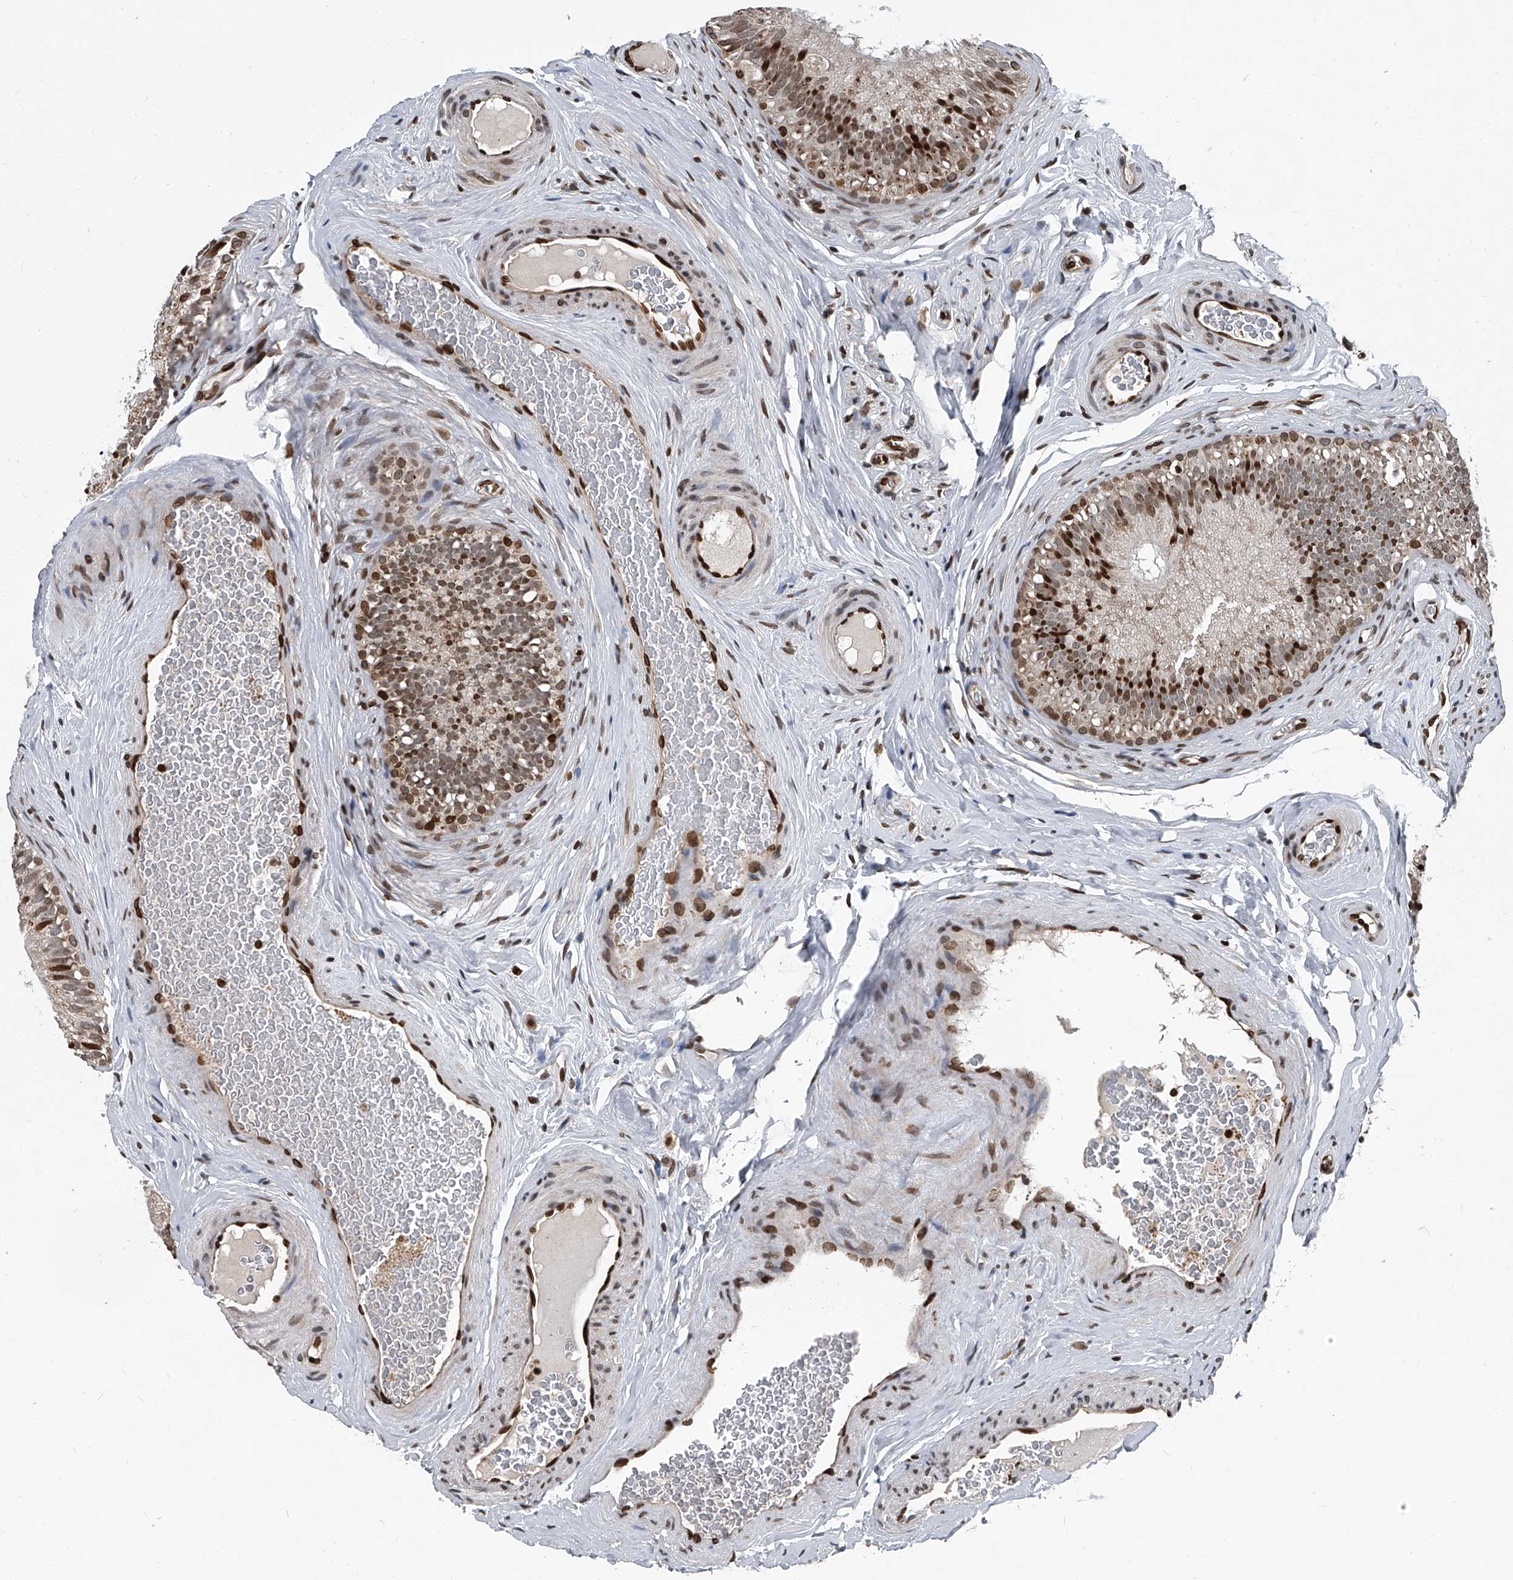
{"staining": {"intensity": "moderate", "quantity": ">75%", "location": "nuclear"}, "tissue": "epididymis", "cell_type": "Glandular cells", "image_type": "normal", "snomed": [{"axis": "morphology", "description": "Normal tissue, NOS"}, {"axis": "topography", "description": "Epididymis"}], "caption": "Immunohistochemistry (DAB) staining of unremarkable human epididymis reveals moderate nuclear protein expression in approximately >75% of glandular cells.", "gene": "PHF20", "patient": {"sex": "male", "age": 29}}